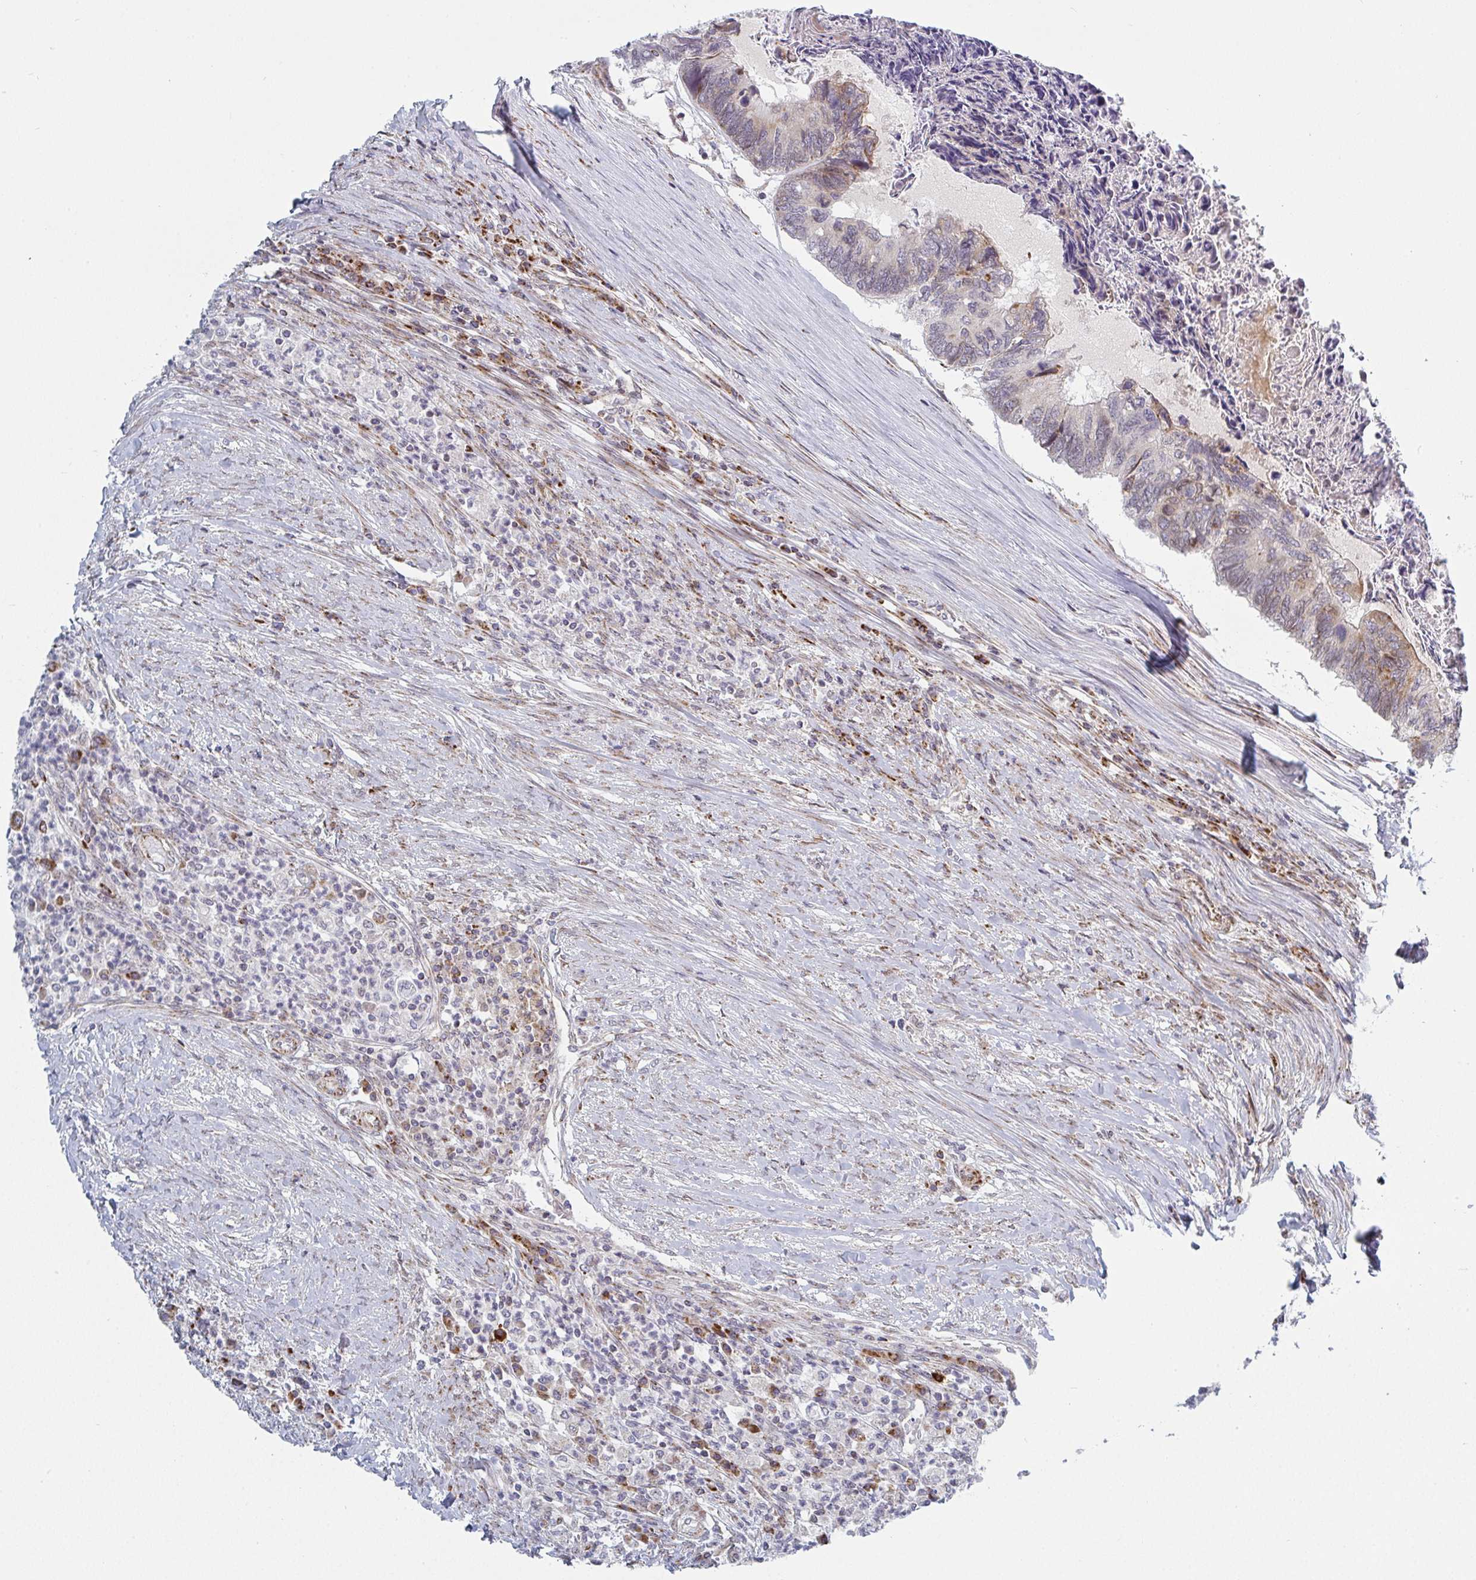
{"staining": {"intensity": "moderate", "quantity": "<25%", "location": "cytoplasmic/membranous"}, "tissue": "colorectal cancer", "cell_type": "Tumor cells", "image_type": "cancer", "snomed": [{"axis": "morphology", "description": "Adenocarcinoma, NOS"}, {"axis": "topography", "description": "Colon"}], "caption": "Protein staining of colorectal cancer tissue reveals moderate cytoplasmic/membranous positivity in about <25% of tumor cells.", "gene": "PRKCH", "patient": {"sex": "female", "age": 67}}